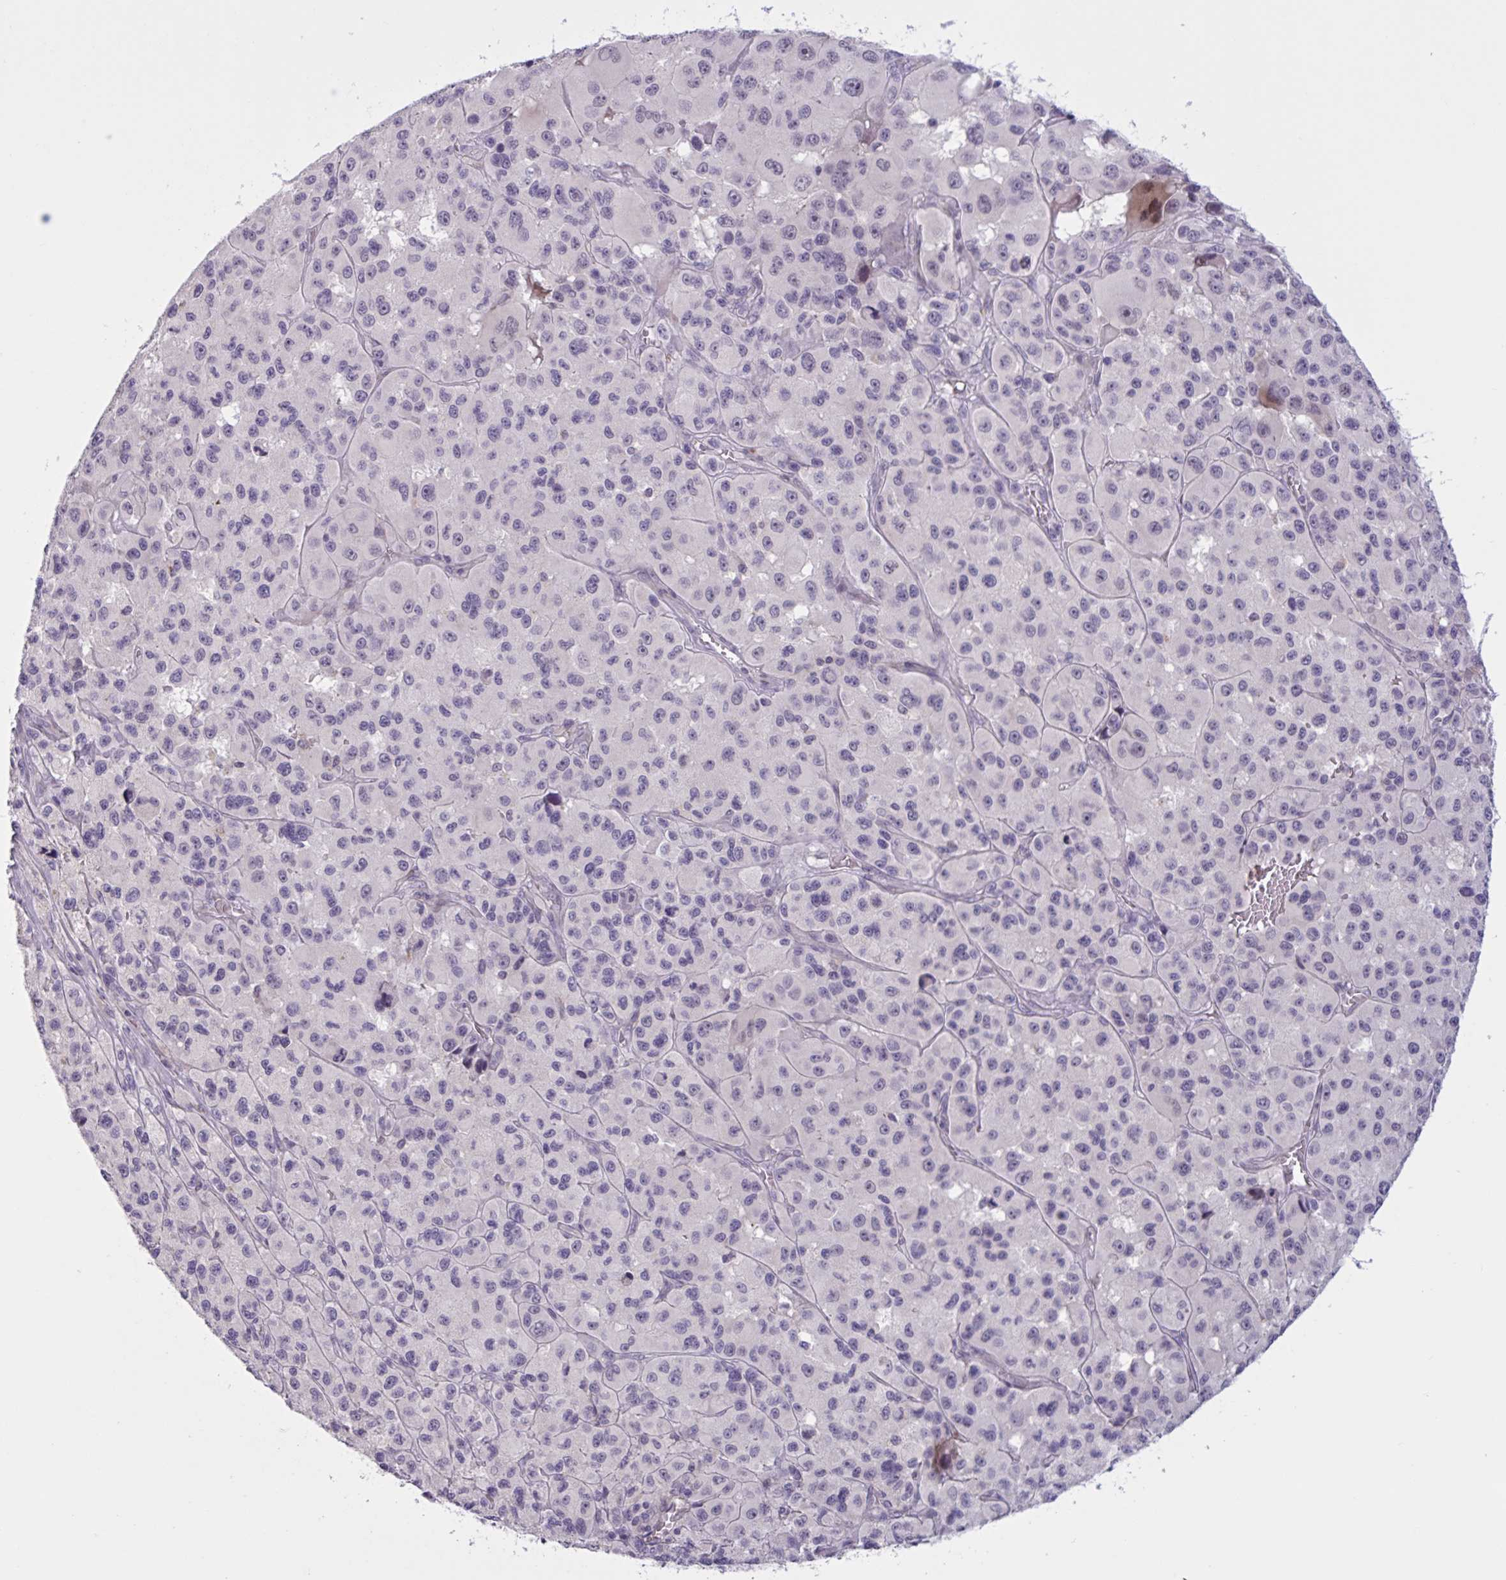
{"staining": {"intensity": "negative", "quantity": "none", "location": "none"}, "tissue": "melanoma", "cell_type": "Tumor cells", "image_type": "cancer", "snomed": [{"axis": "morphology", "description": "Malignant melanoma, Metastatic site"}, {"axis": "topography", "description": "Lymph node"}], "caption": "A high-resolution histopathology image shows IHC staining of melanoma, which shows no significant positivity in tumor cells.", "gene": "RFPL4B", "patient": {"sex": "female", "age": 65}}